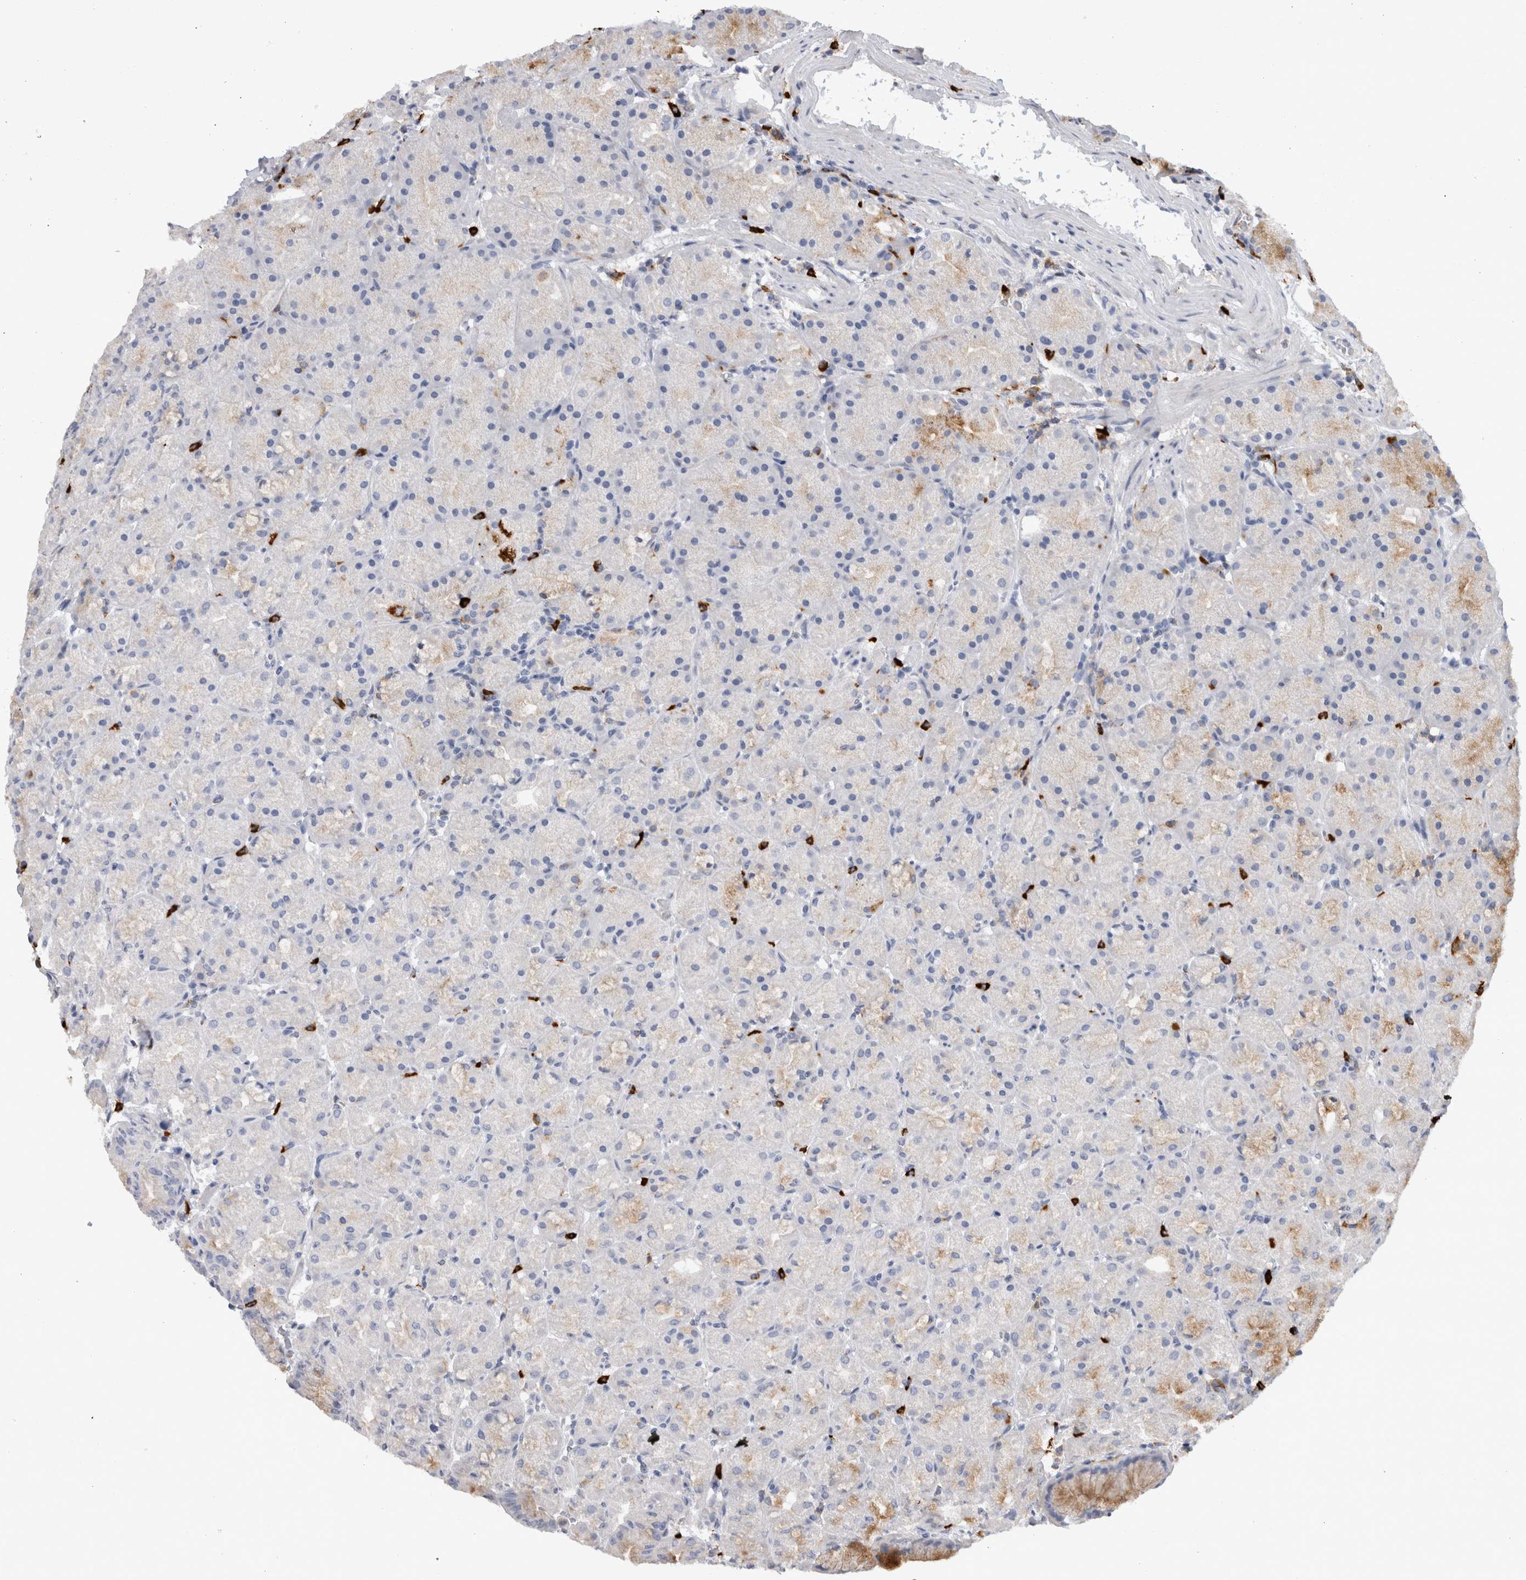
{"staining": {"intensity": "moderate", "quantity": "25%-75%", "location": "cytoplasmic/membranous"}, "tissue": "stomach", "cell_type": "Glandular cells", "image_type": "normal", "snomed": [{"axis": "morphology", "description": "Normal tissue, NOS"}, {"axis": "topography", "description": "Stomach, upper"}, {"axis": "topography", "description": "Stomach"}], "caption": "Stomach stained with DAB immunohistochemistry (IHC) reveals medium levels of moderate cytoplasmic/membranous expression in approximately 25%-75% of glandular cells. The protein of interest is shown in brown color, while the nuclei are stained blue.", "gene": "CD63", "patient": {"sex": "male", "age": 48}}